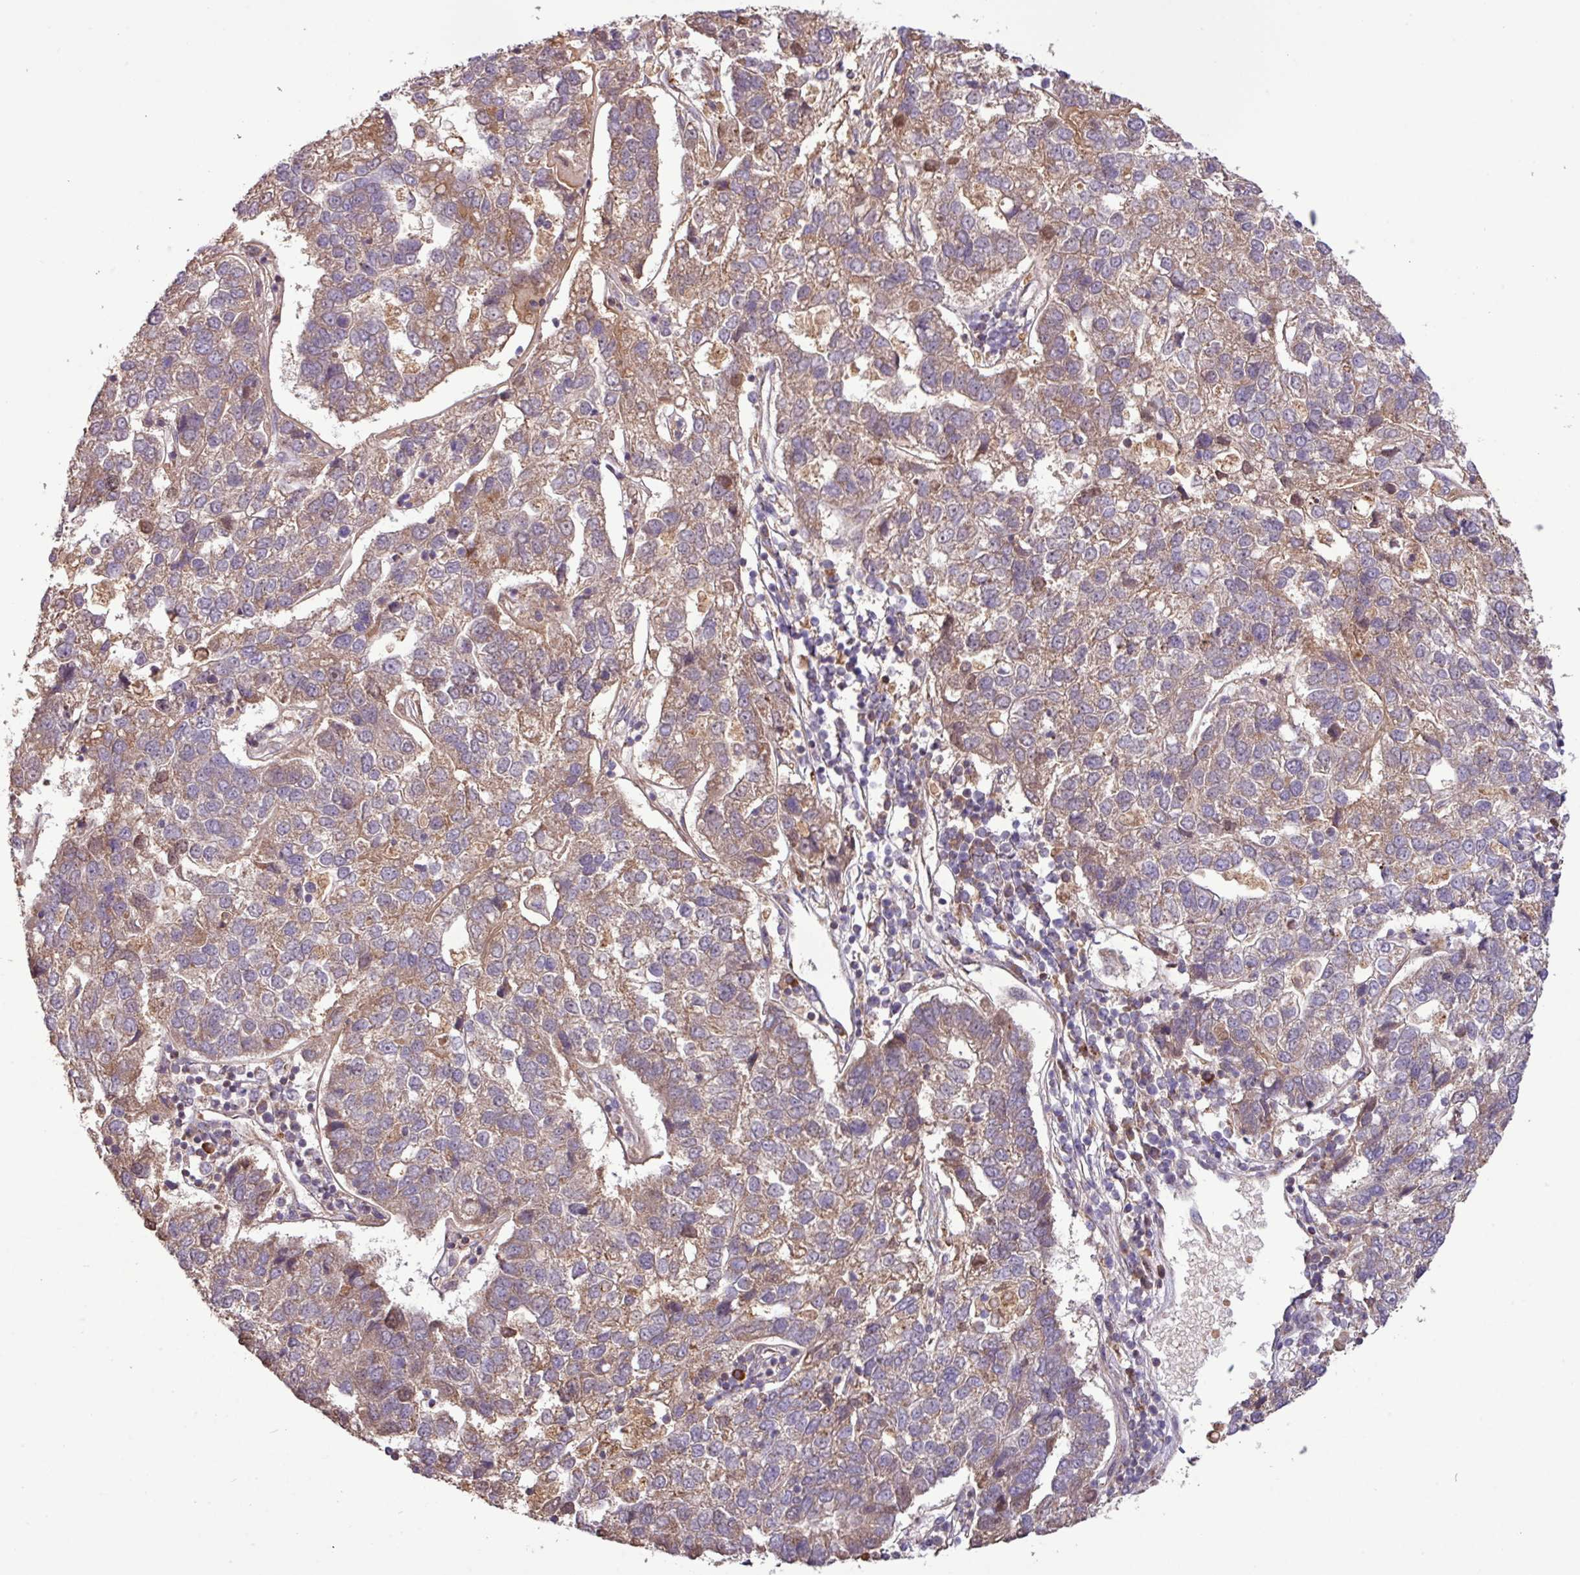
{"staining": {"intensity": "moderate", "quantity": "25%-75%", "location": "cytoplasmic/membranous"}, "tissue": "pancreatic cancer", "cell_type": "Tumor cells", "image_type": "cancer", "snomed": [{"axis": "morphology", "description": "Adenocarcinoma, NOS"}, {"axis": "topography", "description": "Pancreas"}], "caption": "A brown stain highlights moderate cytoplasmic/membranous expression of a protein in adenocarcinoma (pancreatic) tumor cells. (DAB (3,3'-diaminobenzidine) IHC, brown staining for protein, blue staining for nuclei).", "gene": "YPEL3", "patient": {"sex": "female", "age": 61}}